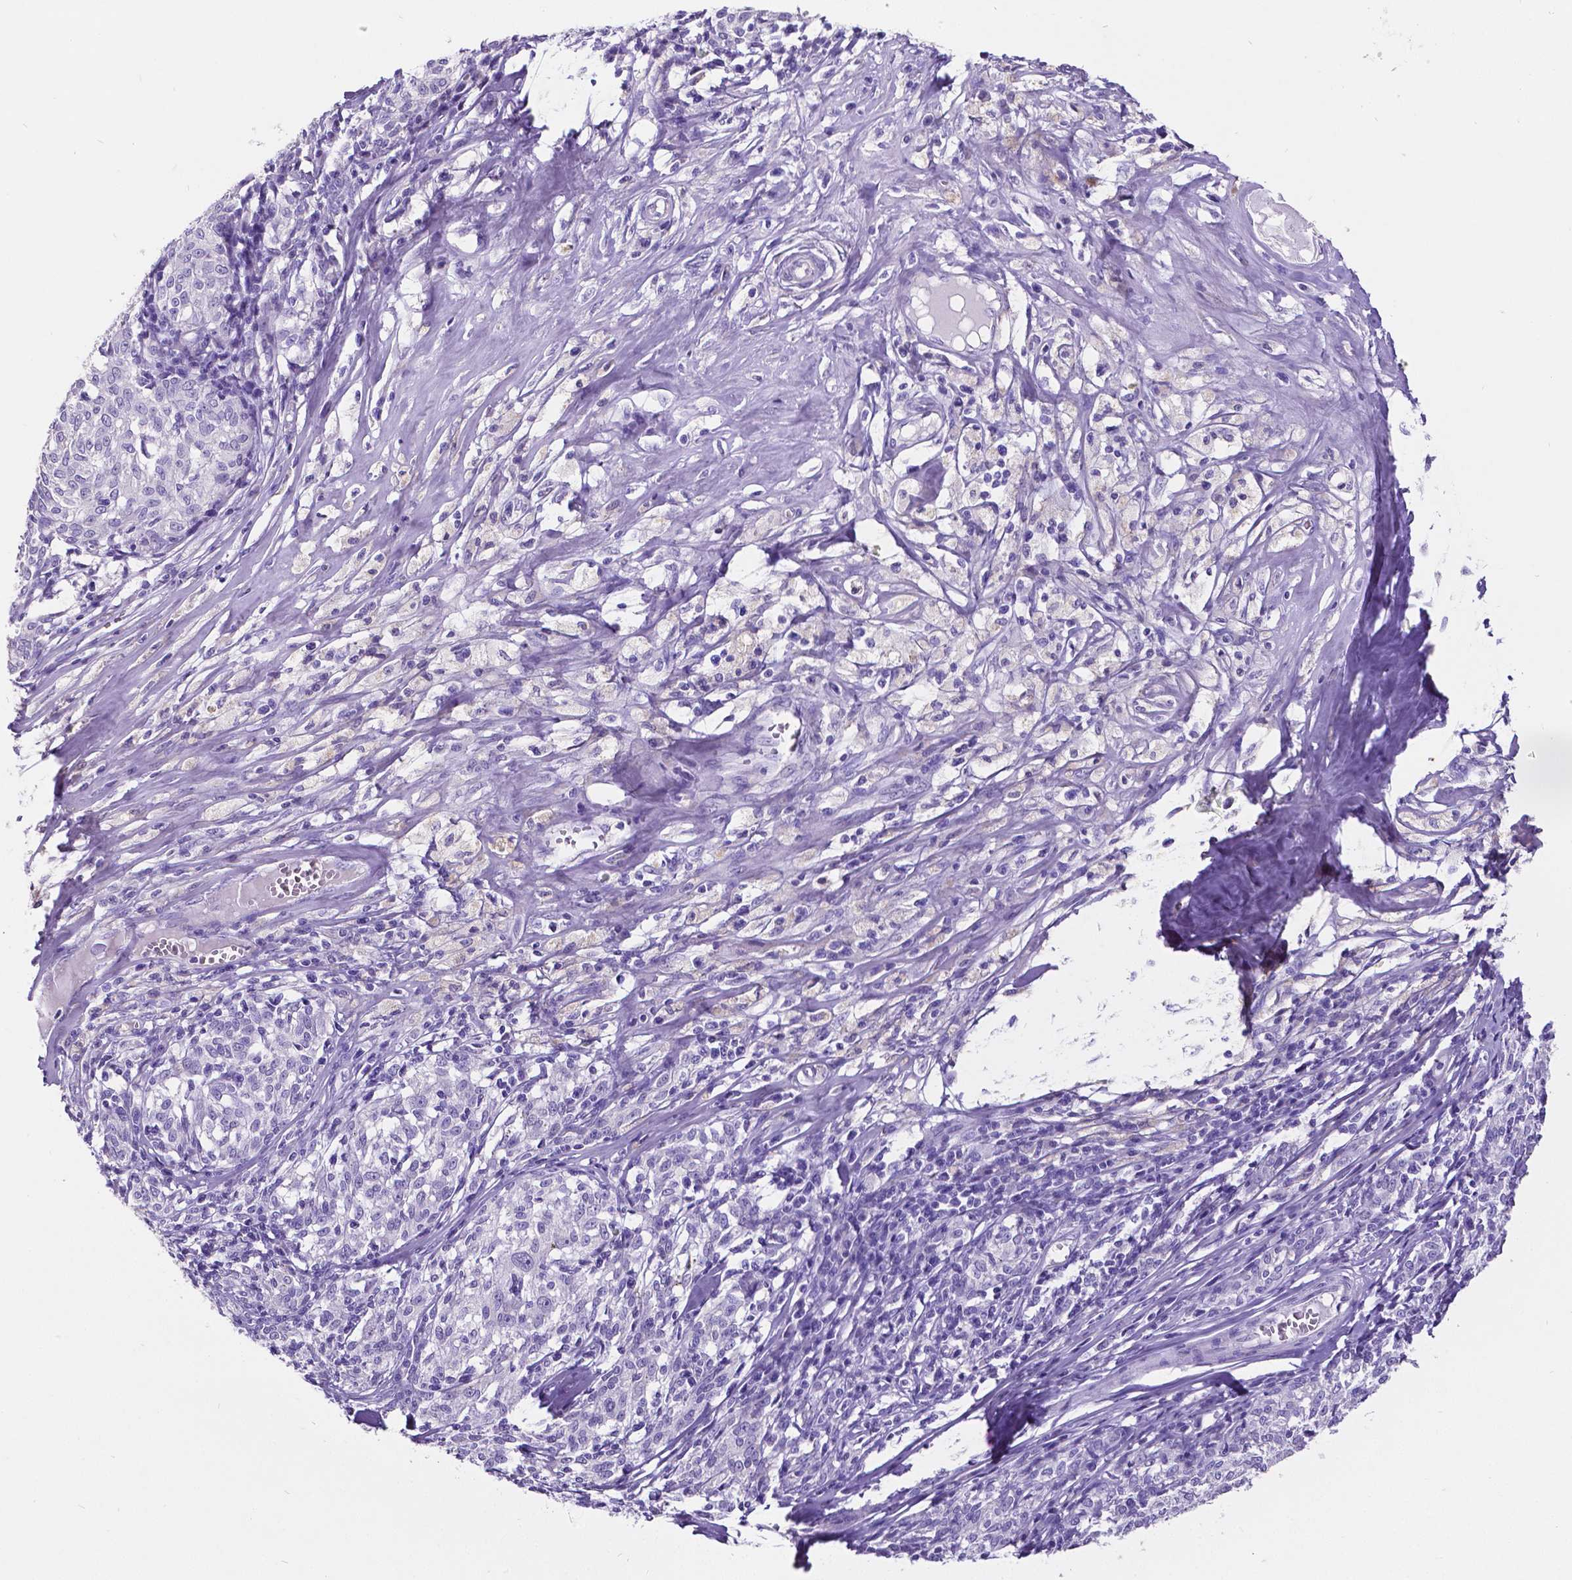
{"staining": {"intensity": "negative", "quantity": "none", "location": "none"}, "tissue": "melanoma", "cell_type": "Tumor cells", "image_type": "cancer", "snomed": [{"axis": "morphology", "description": "Malignant melanoma, NOS"}, {"axis": "topography", "description": "Skin"}], "caption": "Tumor cells show no significant staining in malignant melanoma. (DAB (3,3'-diaminobenzidine) immunohistochemistry, high magnification).", "gene": "SATB2", "patient": {"sex": "female", "age": 72}}